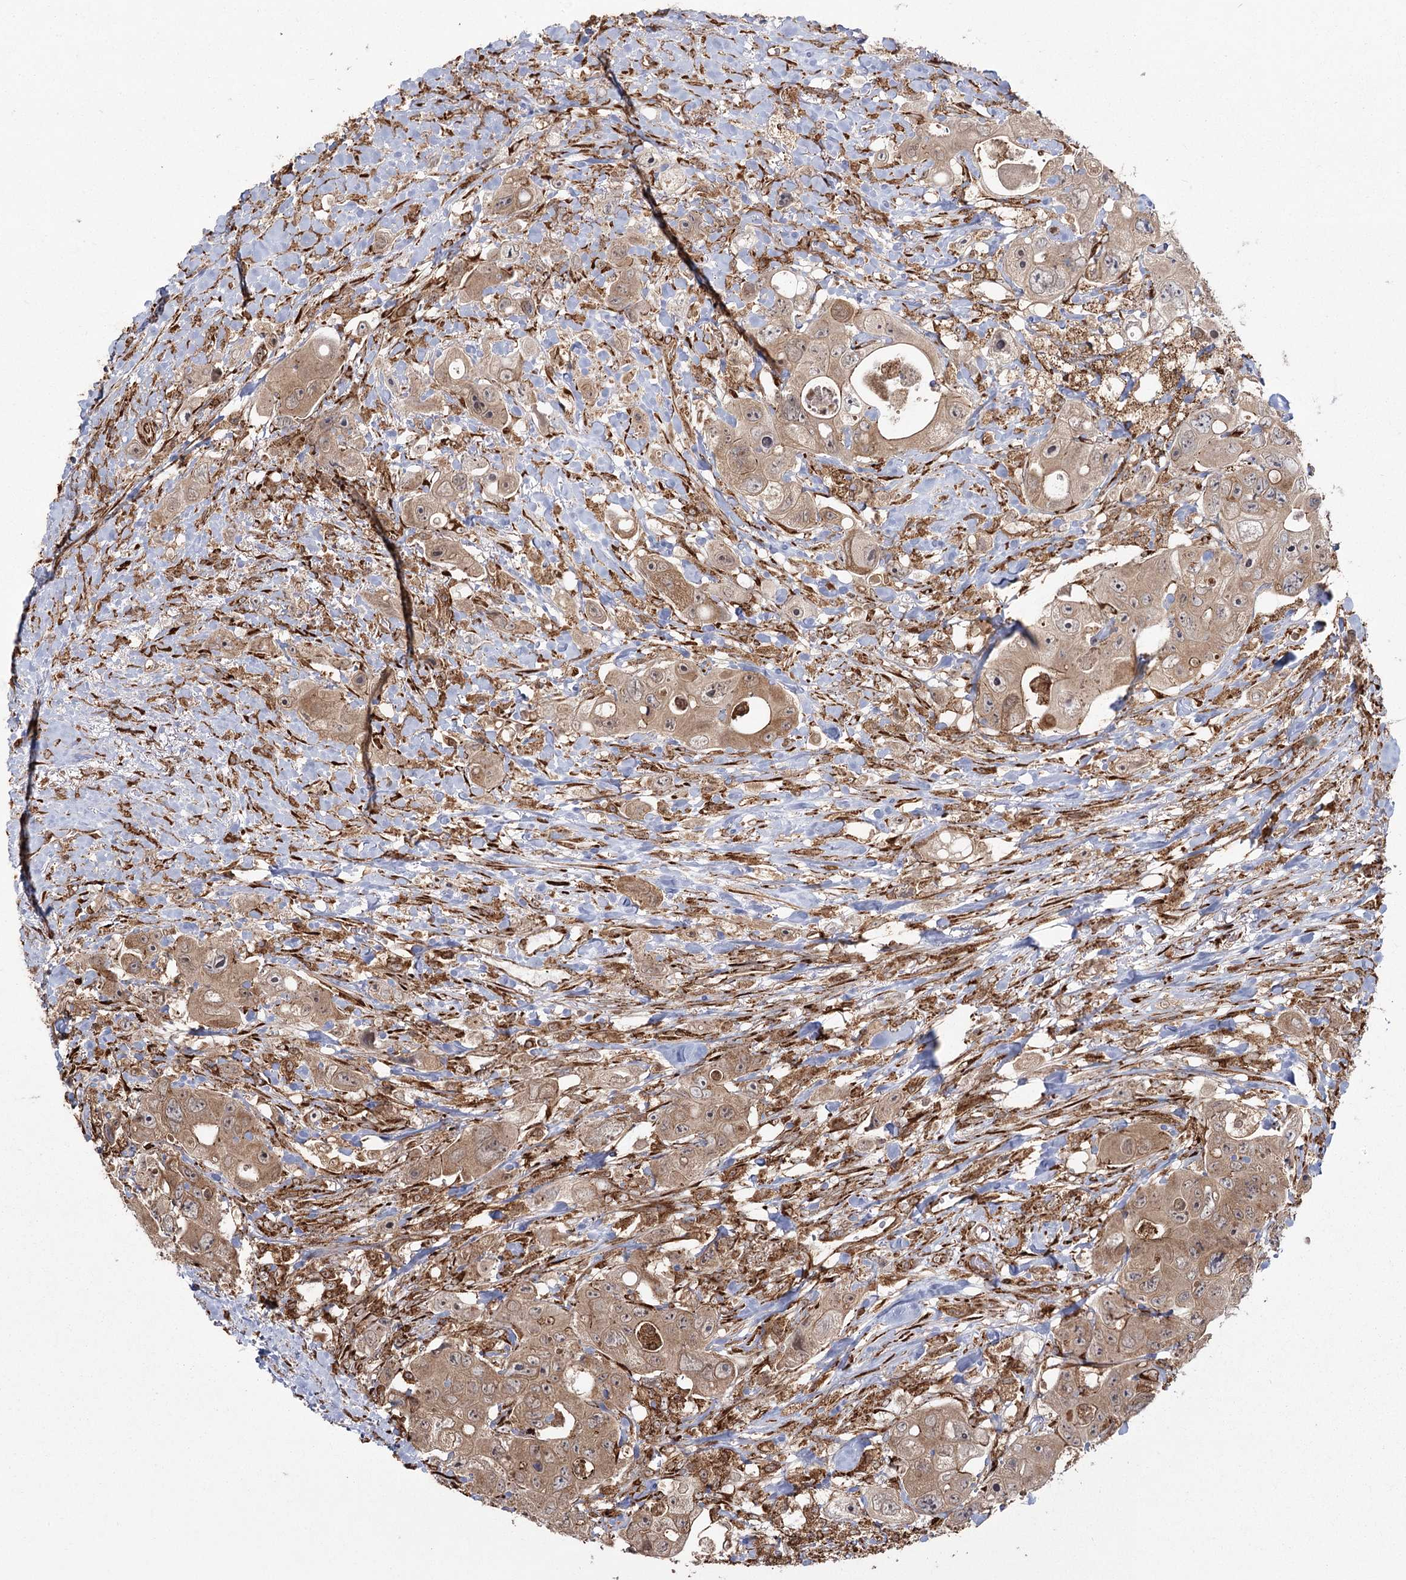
{"staining": {"intensity": "moderate", "quantity": ">75%", "location": "cytoplasmic/membranous"}, "tissue": "colorectal cancer", "cell_type": "Tumor cells", "image_type": "cancer", "snomed": [{"axis": "morphology", "description": "Adenocarcinoma, NOS"}, {"axis": "topography", "description": "Colon"}], "caption": "Approximately >75% of tumor cells in human adenocarcinoma (colorectal) exhibit moderate cytoplasmic/membranous protein expression as visualized by brown immunohistochemical staining.", "gene": "FAM13A", "patient": {"sex": "female", "age": 46}}